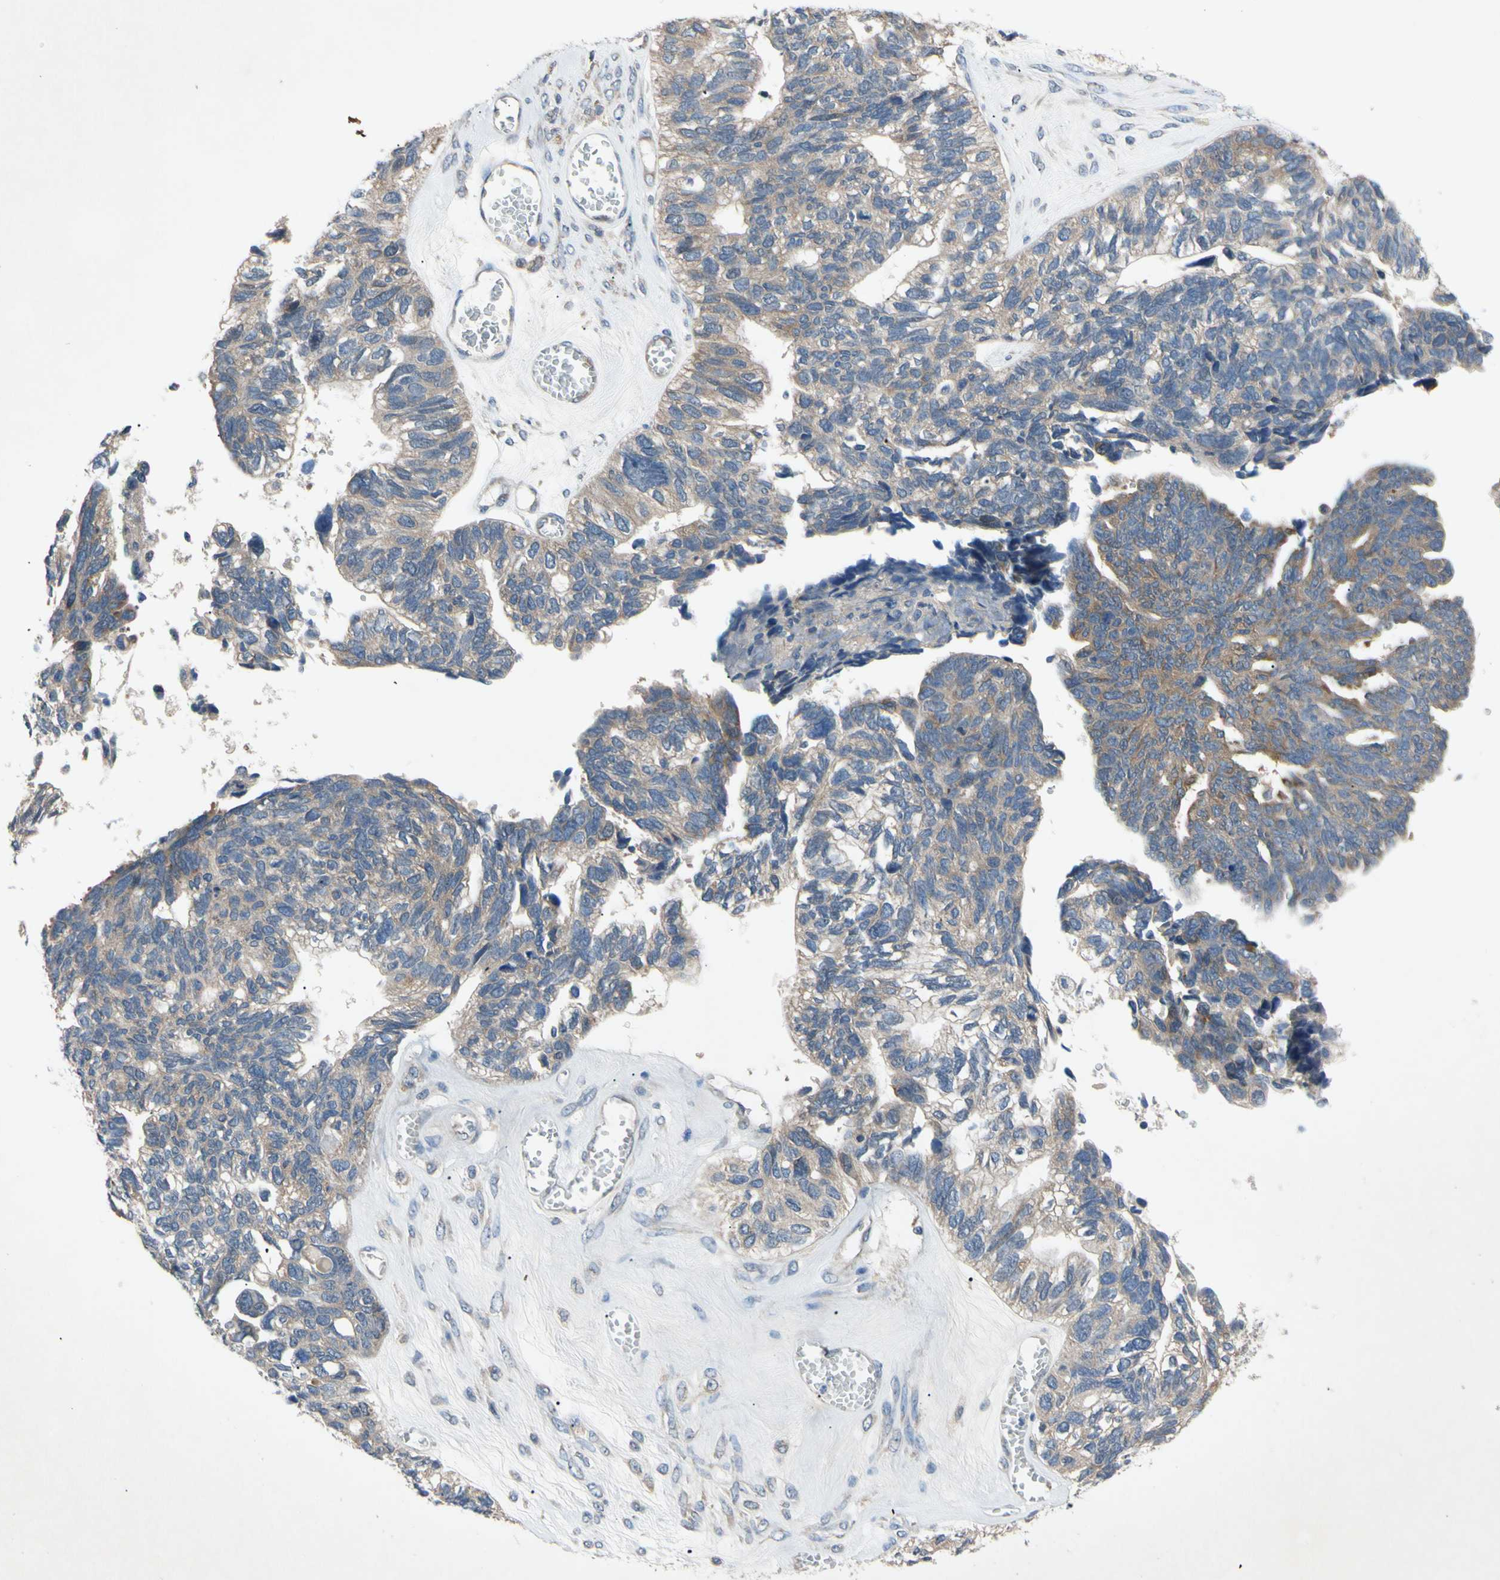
{"staining": {"intensity": "moderate", "quantity": ">75%", "location": "cytoplasmic/membranous"}, "tissue": "ovarian cancer", "cell_type": "Tumor cells", "image_type": "cancer", "snomed": [{"axis": "morphology", "description": "Cystadenocarcinoma, serous, NOS"}, {"axis": "topography", "description": "Ovary"}], "caption": "Immunohistochemical staining of ovarian cancer (serous cystadenocarcinoma) reveals medium levels of moderate cytoplasmic/membranous positivity in approximately >75% of tumor cells.", "gene": "HILPDA", "patient": {"sex": "female", "age": 79}}